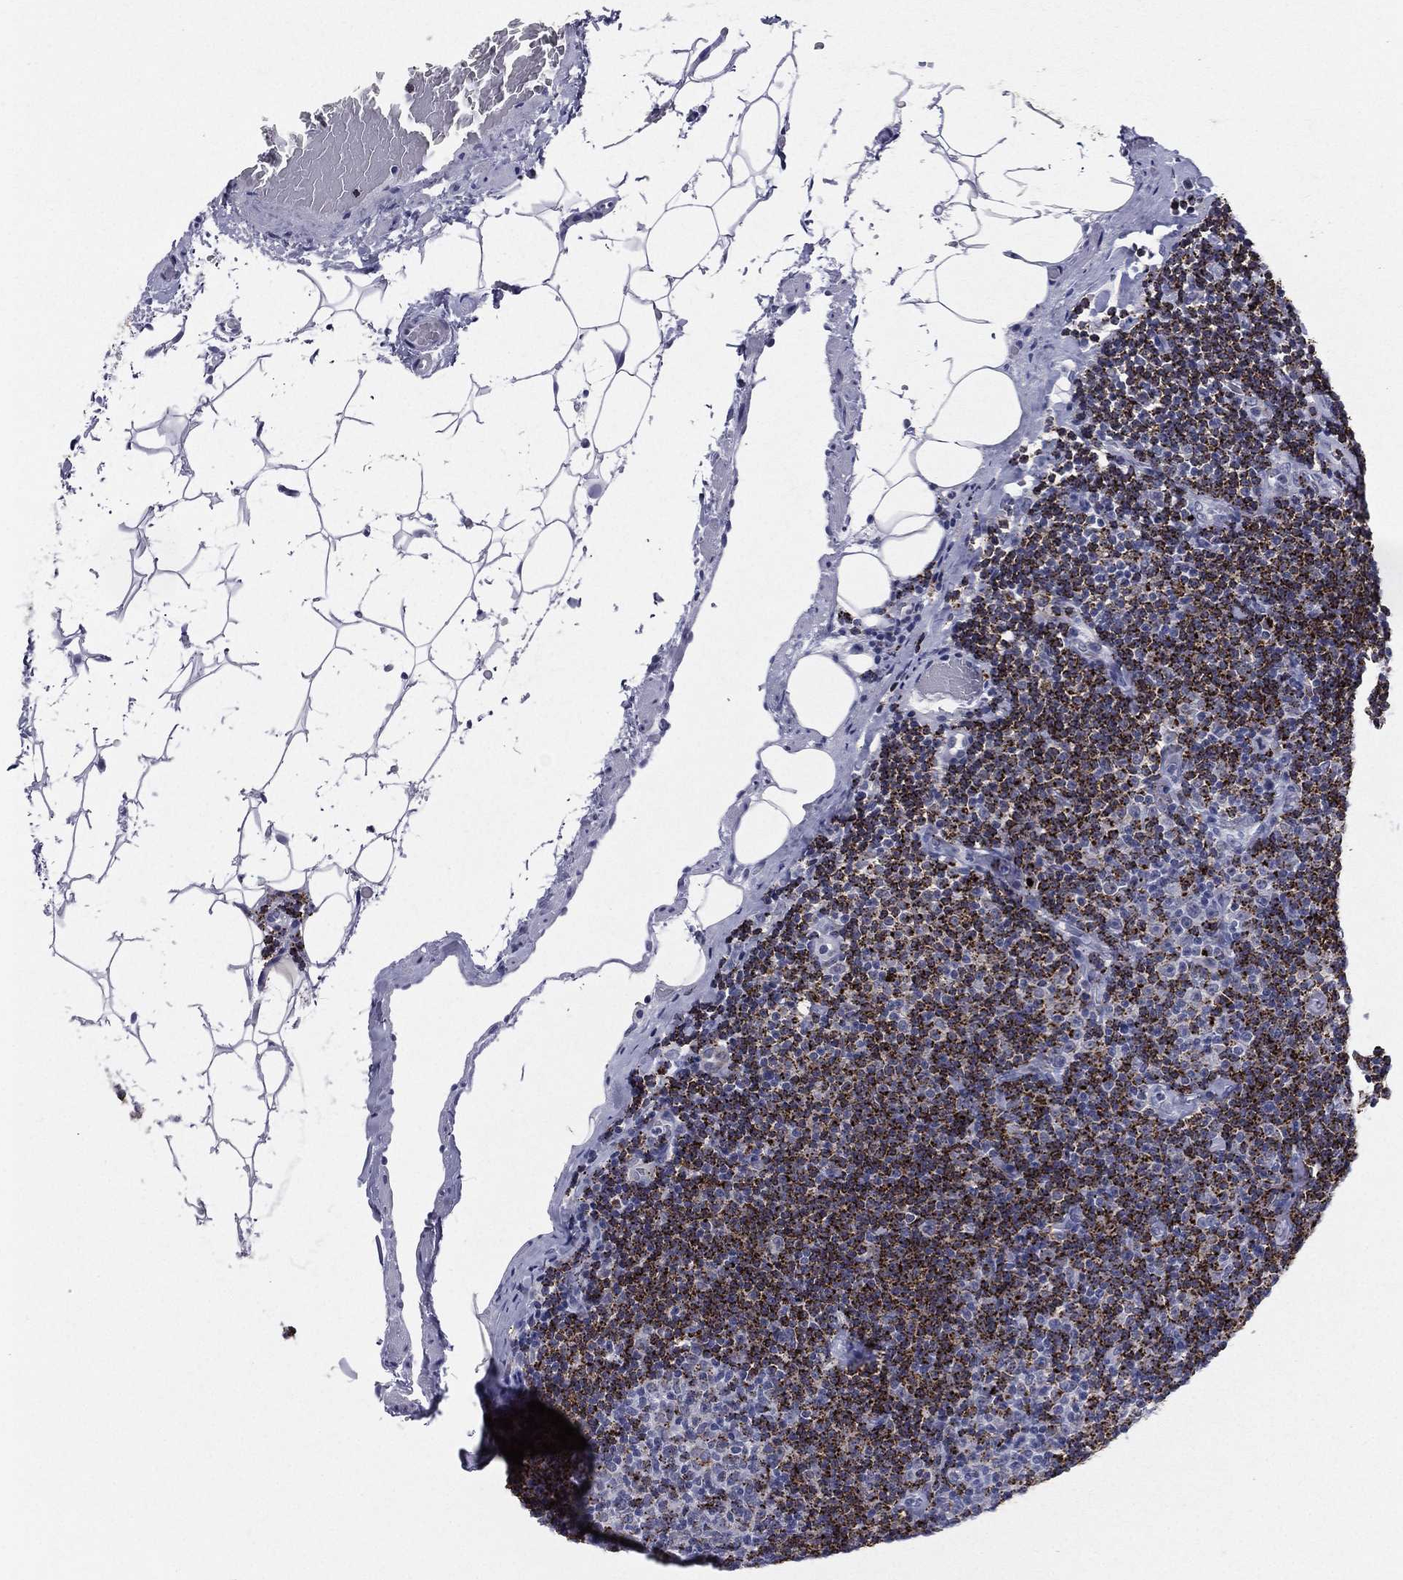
{"staining": {"intensity": "strong", "quantity": ">75%", "location": "cytoplasmic/membranous"}, "tissue": "lymphoma", "cell_type": "Tumor cells", "image_type": "cancer", "snomed": [{"axis": "morphology", "description": "Malignant lymphoma, non-Hodgkin's type, Low grade"}, {"axis": "topography", "description": "Lymph node"}], "caption": "Tumor cells show high levels of strong cytoplasmic/membranous expression in approximately >75% of cells in human malignant lymphoma, non-Hodgkin's type (low-grade).", "gene": "HLA-DOA", "patient": {"sex": "male", "age": 81}}